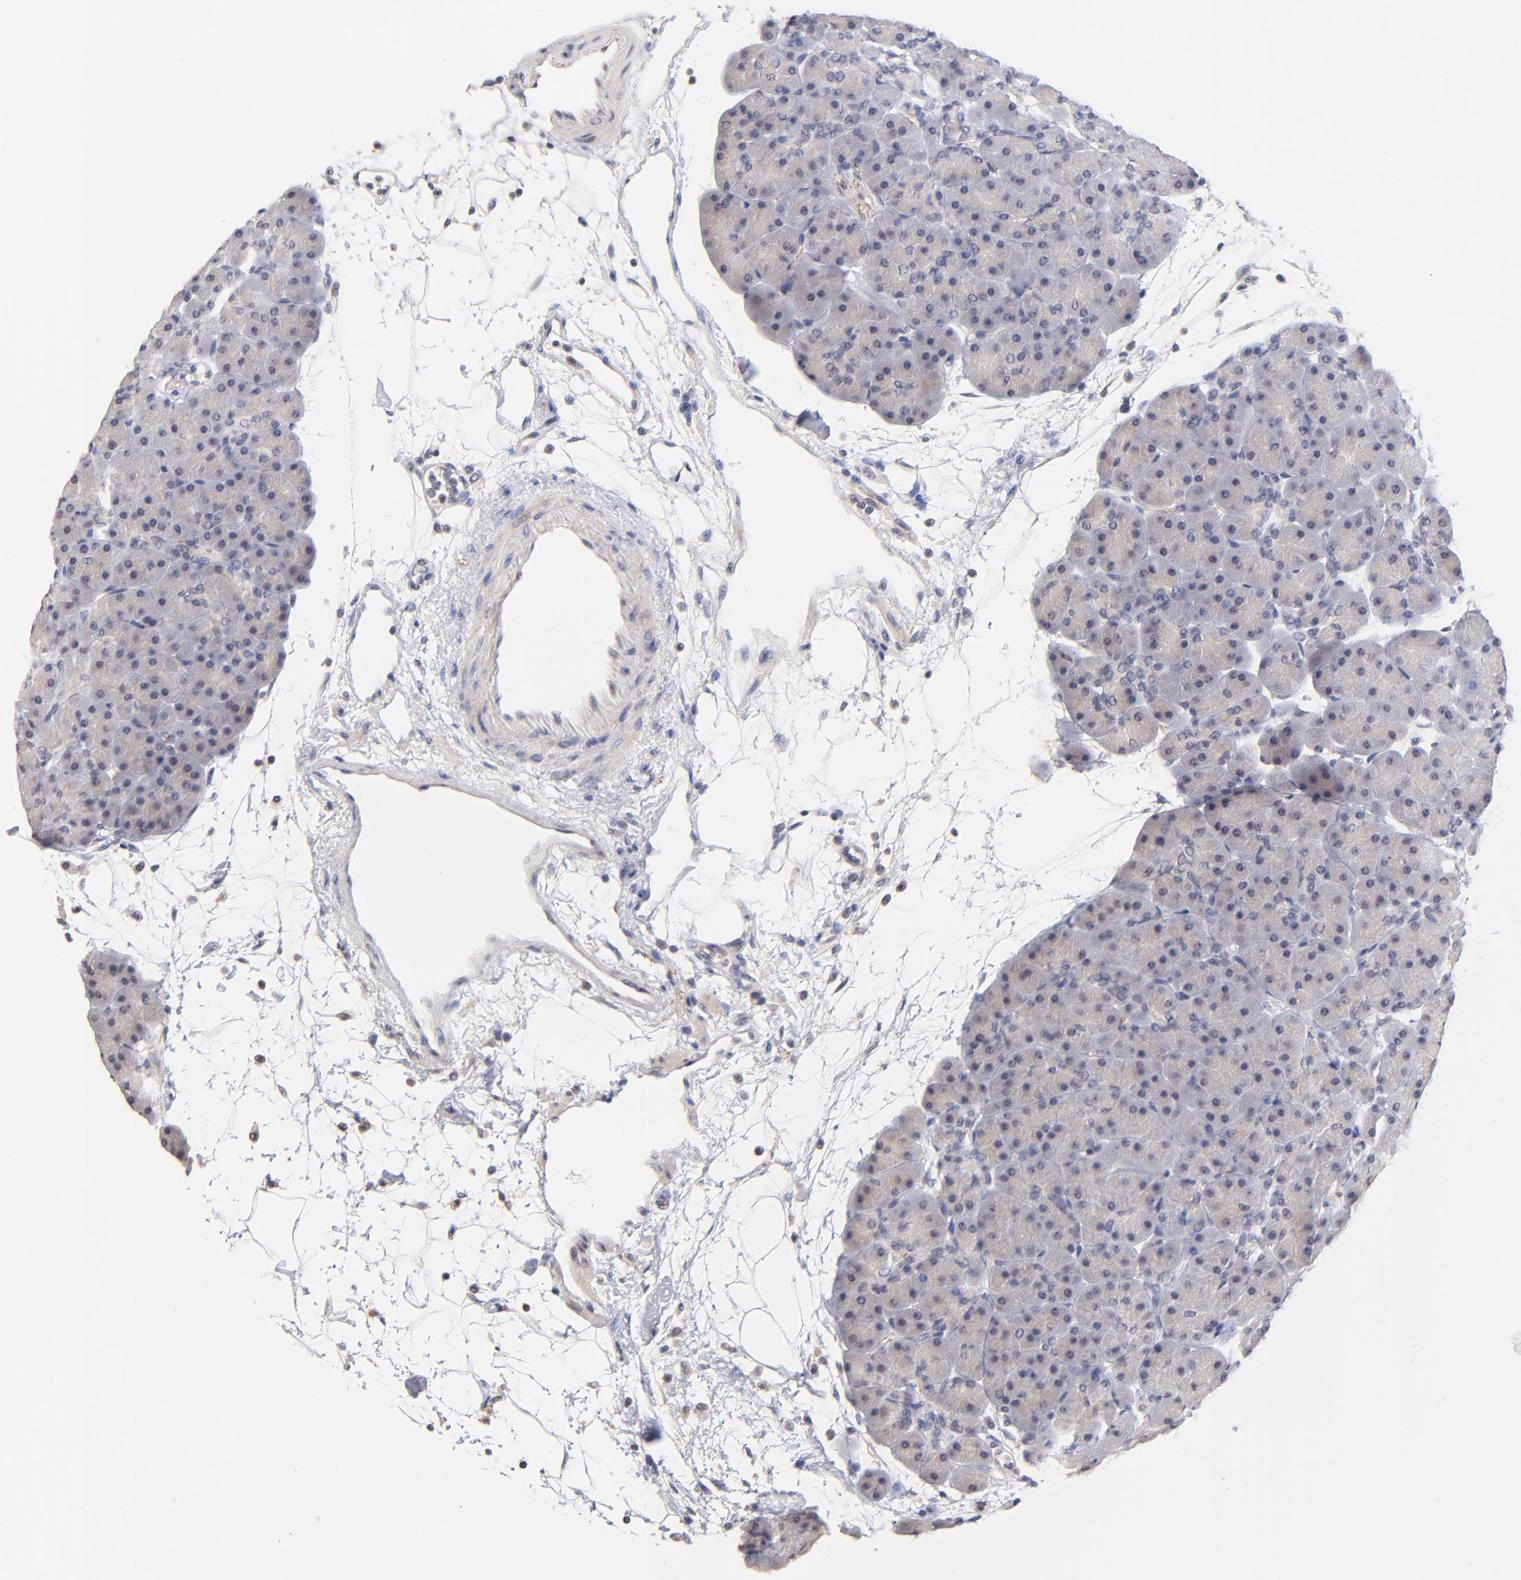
{"staining": {"intensity": "negative", "quantity": "none", "location": "none"}, "tissue": "pancreas", "cell_type": "Exocrine glandular cells", "image_type": "normal", "snomed": [{"axis": "morphology", "description": "Normal tissue, NOS"}, {"axis": "topography", "description": "Pancreas"}], "caption": "Exocrine glandular cells show no significant expression in benign pancreas. Nuclei are stained in blue.", "gene": "RIBC2", "patient": {"sex": "male", "age": 66}}